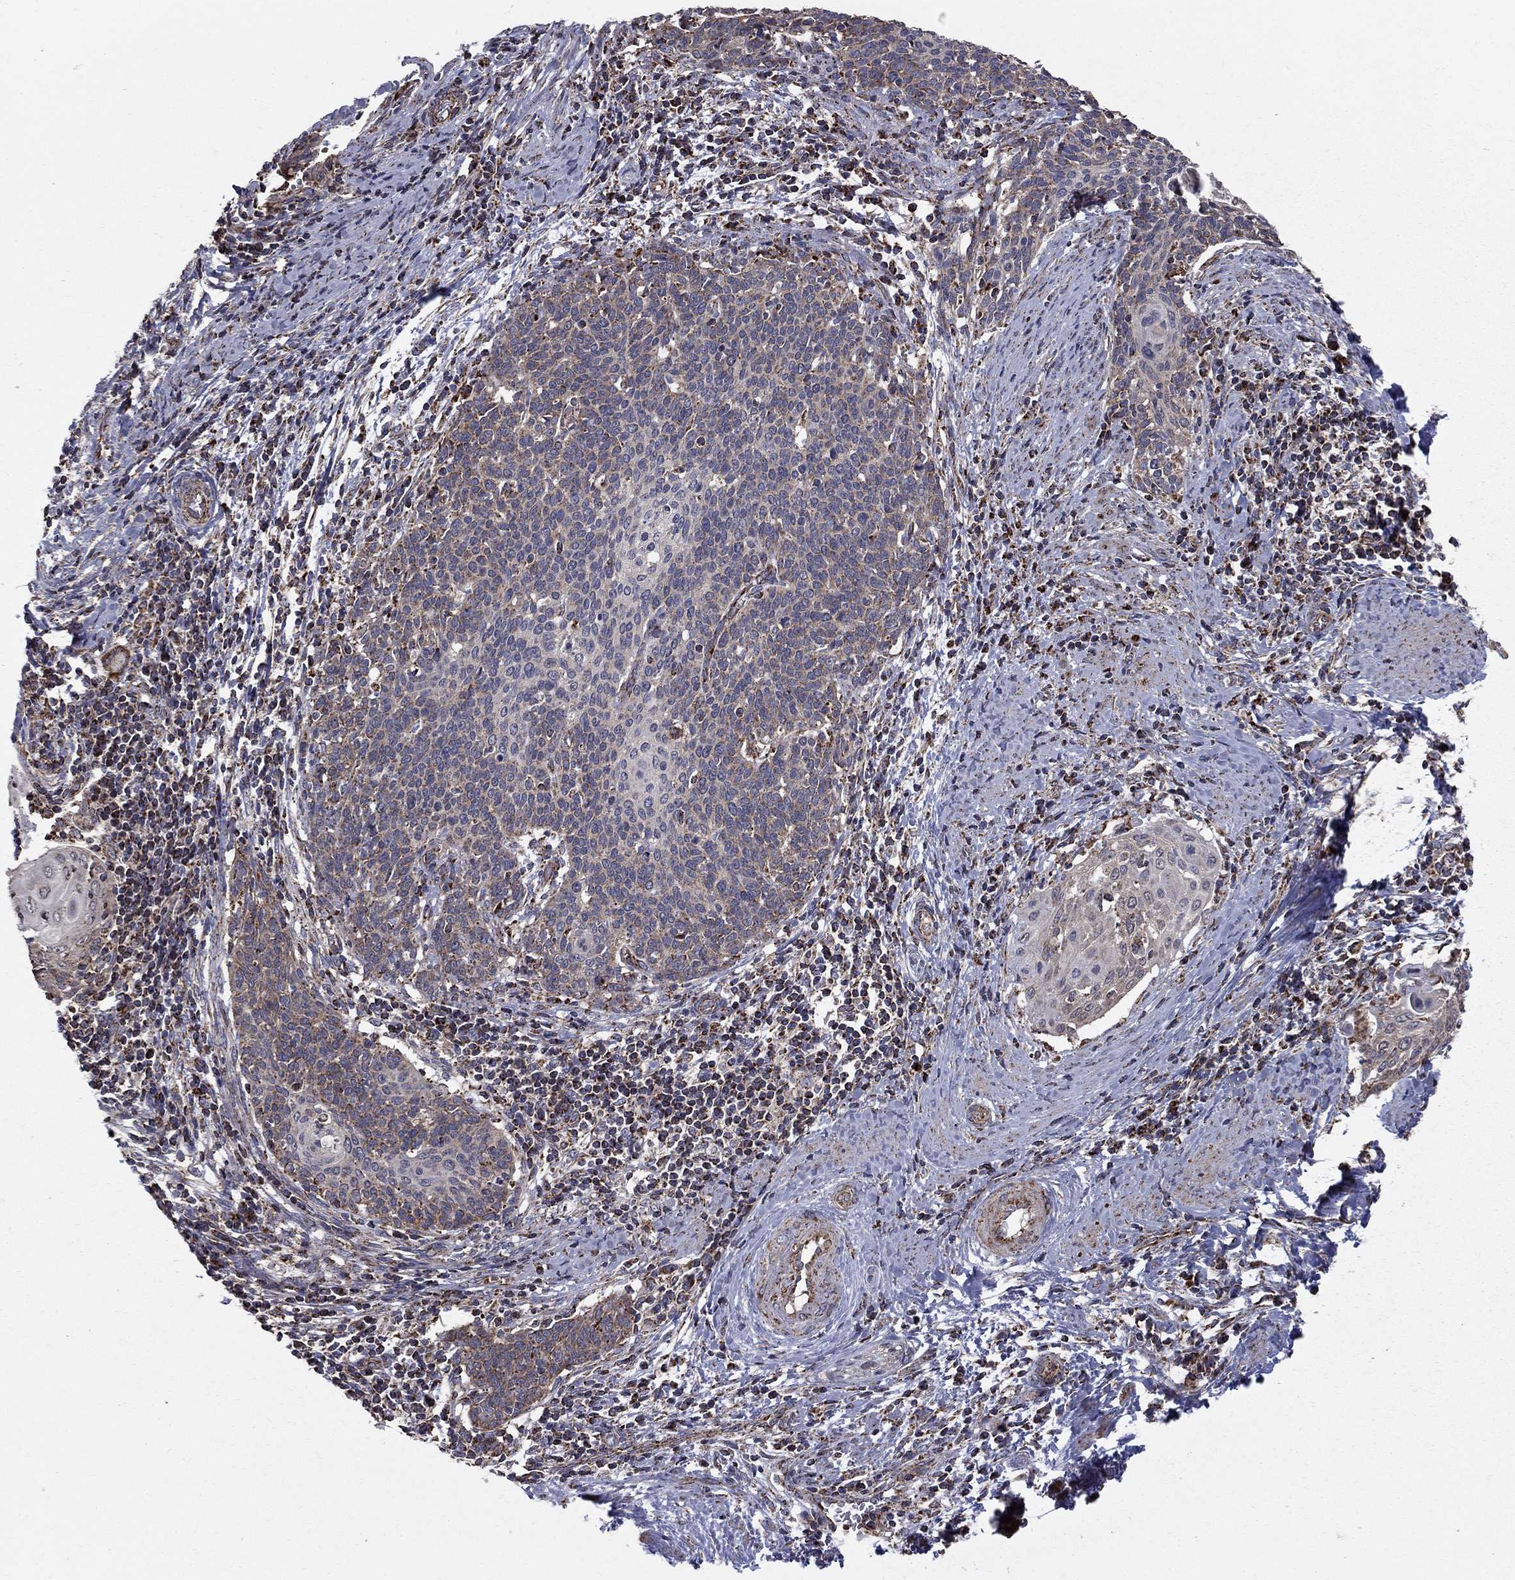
{"staining": {"intensity": "moderate", "quantity": "<25%", "location": "cytoplasmic/membranous"}, "tissue": "cervical cancer", "cell_type": "Tumor cells", "image_type": "cancer", "snomed": [{"axis": "morphology", "description": "Squamous cell carcinoma, NOS"}, {"axis": "topography", "description": "Cervix"}], "caption": "Human squamous cell carcinoma (cervical) stained with a protein marker exhibits moderate staining in tumor cells.", "gene": "NDUFS8", "patient": {"sex": "female", "age": 39}}